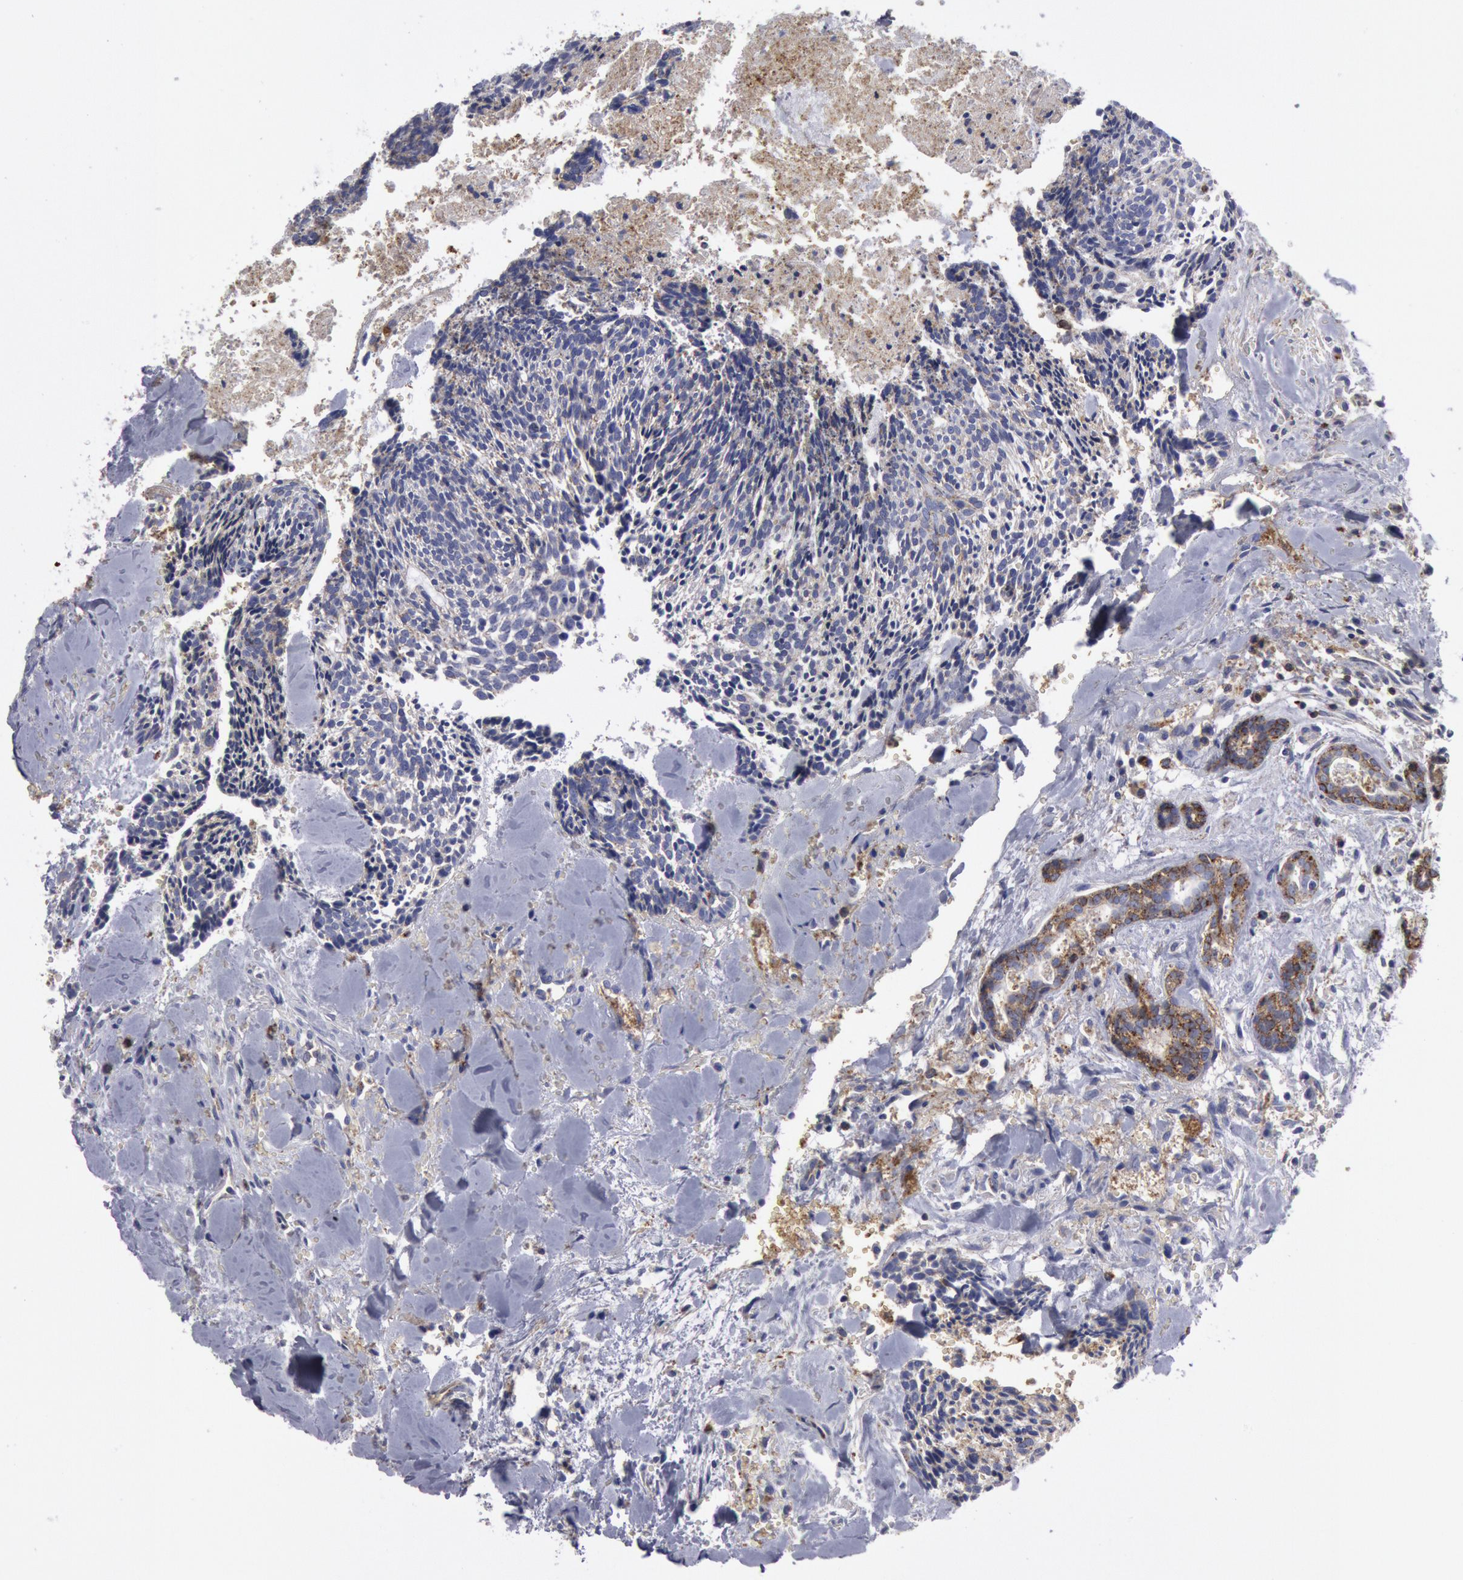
{"staining": {"intensity": "negative", "quantity": "none", "location": "none"}, "tissue": "head and neck cancer", "cell_type": "Tumor cells", "image_type": "cancer", "snomed": [{"axis": "morphology", "description": "Squamous cell carcinoma, NOS"}, {"axis": "topography", "description": "Salivary gland"}, {"axis": "topography", "description": "Head-Neck"}], "caption": "A high-resolution image shows IHC staining of head and neck cancer, which reveals no significant staining in tumor cells.", "gene": "FLOT1", "patient": {"sex": "male", "age": 70}}